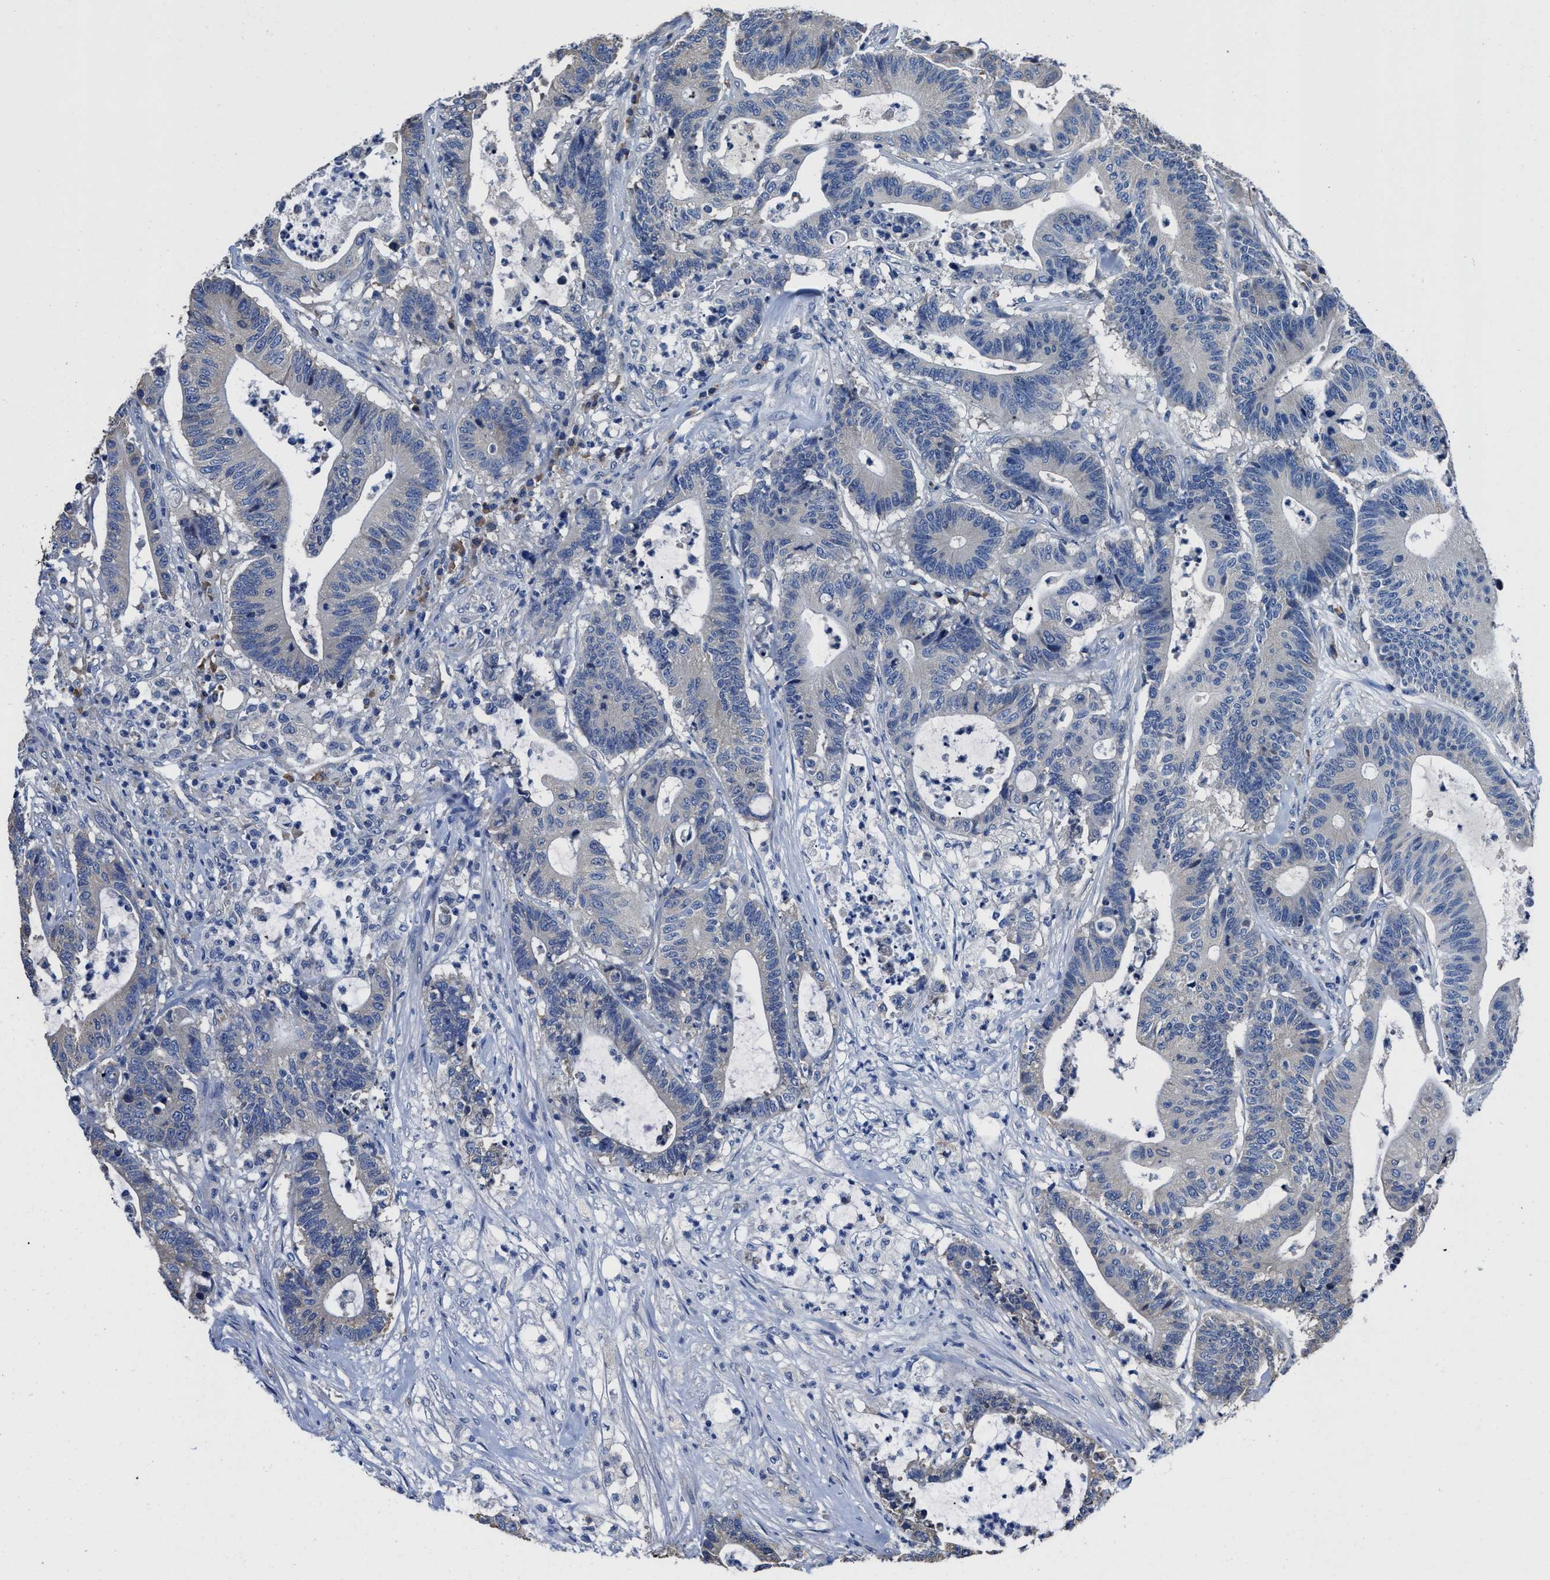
{"staining": {"intensity": "negative", "quantity": "none", "location": "none"}, "tissue": "colorectal cancer", "cell_type": "Tumor cells", "image_type": "cancer", "snomed": [{"axis": "morphology", "description": "Adenocarcinoma, NOS"}, {"axis": "topography", "description": "Colon"}], "caption": "Colorectal cancer (adenocarcinoma) stained for a protein using immunohistochemistry reveals no expression tumor cells.", "gene": "SRPK2", "patient": {"sex": "female", "age": 84}}